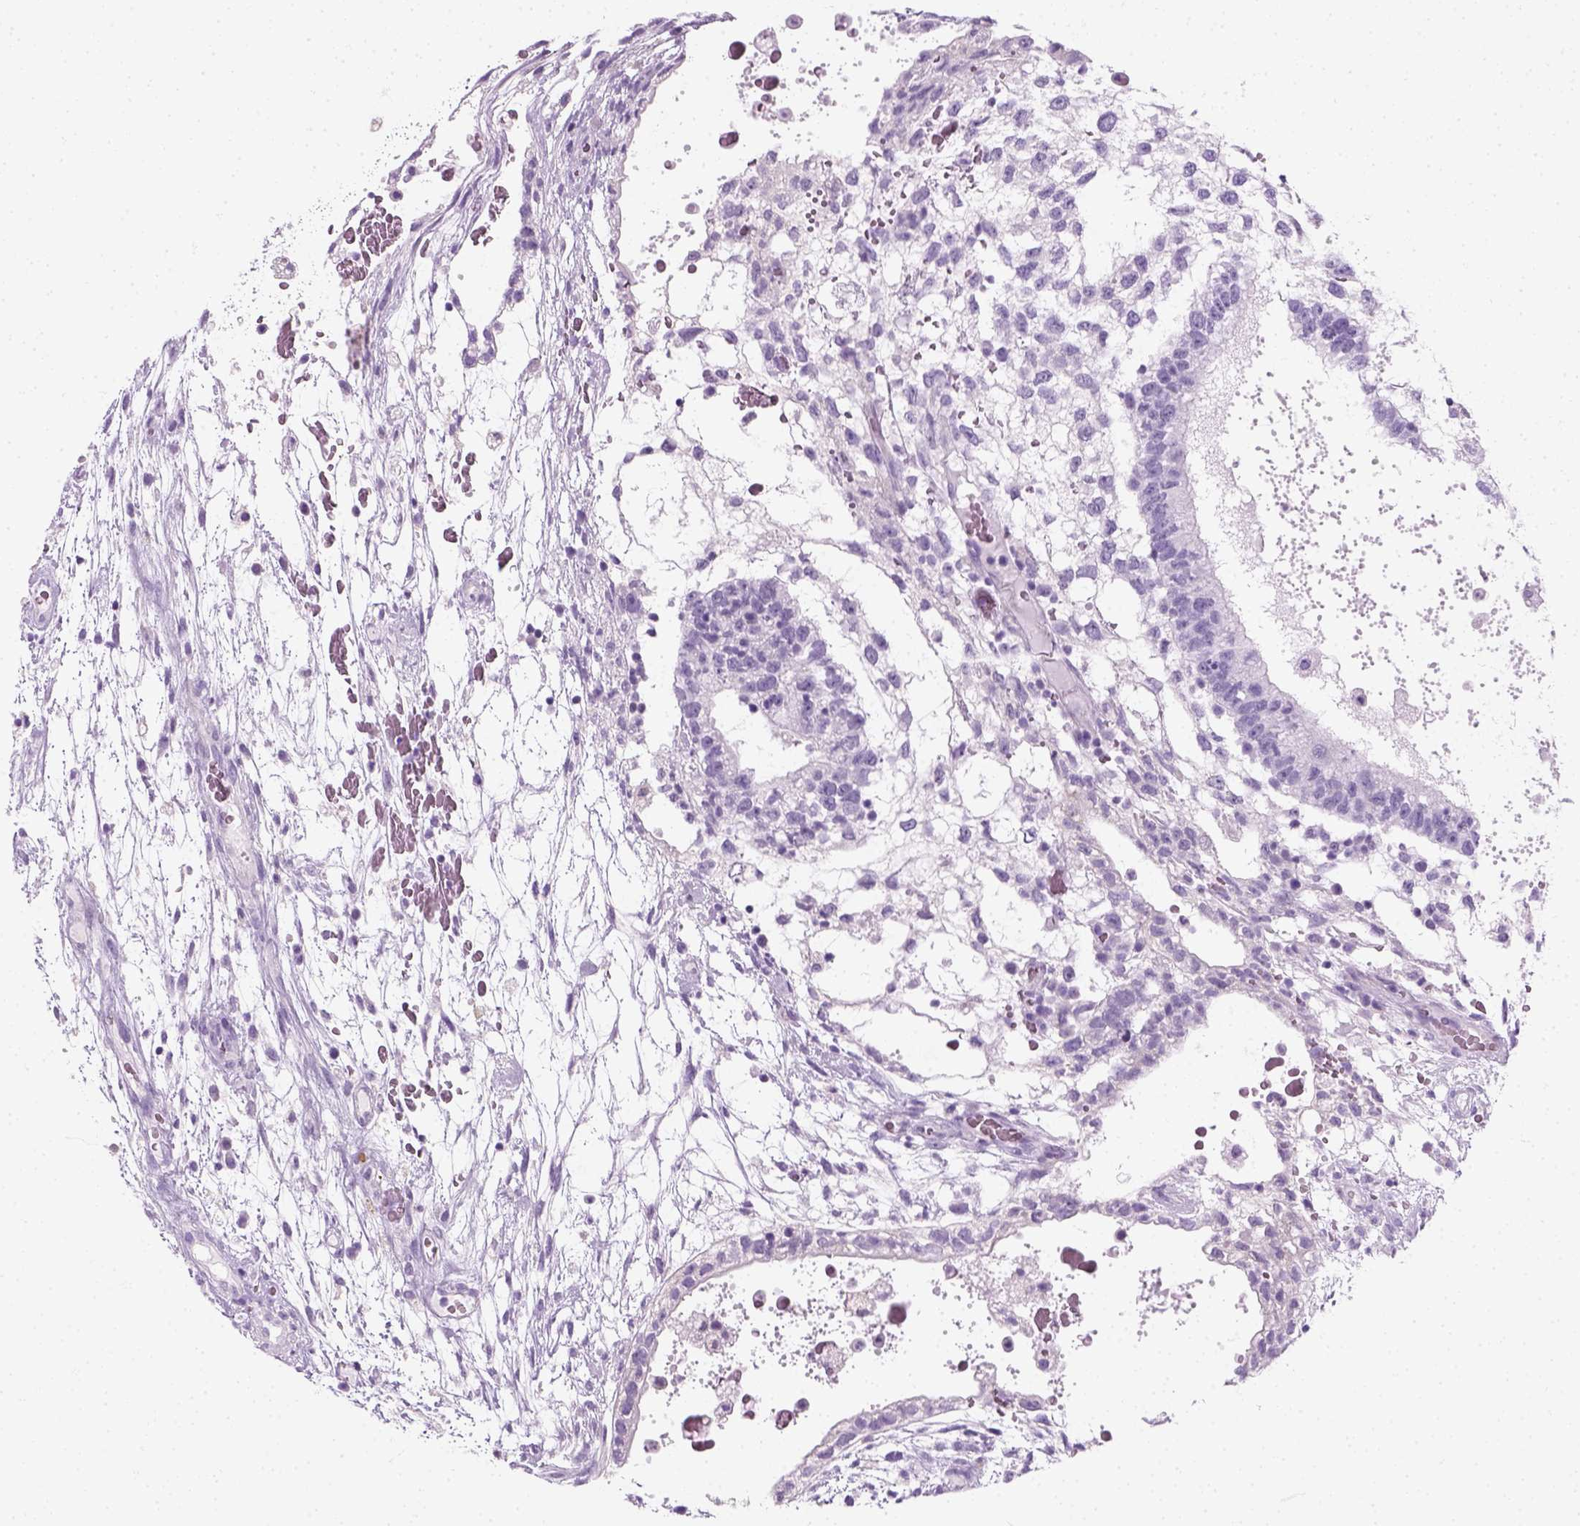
{"staining": {"intensity": "negative", "quantity": "none", "location": "none"}, "tissue": "testis cancer", "cell_type": "Tumor cells", "image_type": "cancer", "snomed": [{"axis": "morphology", "description": "Normal tissue, NOS"}, {"axis": "morphology", "description": "Carcinoma, Embryonal, NOS"}, {"axis": "topography", "description": "Testis"}], "caption": "Testis embryonal carcinoma stained for a protein using immunohistochemistry displays no expression tumor cells.", "gene": "SLC12A5", "patient": {"sex": "male", "age": 32}}